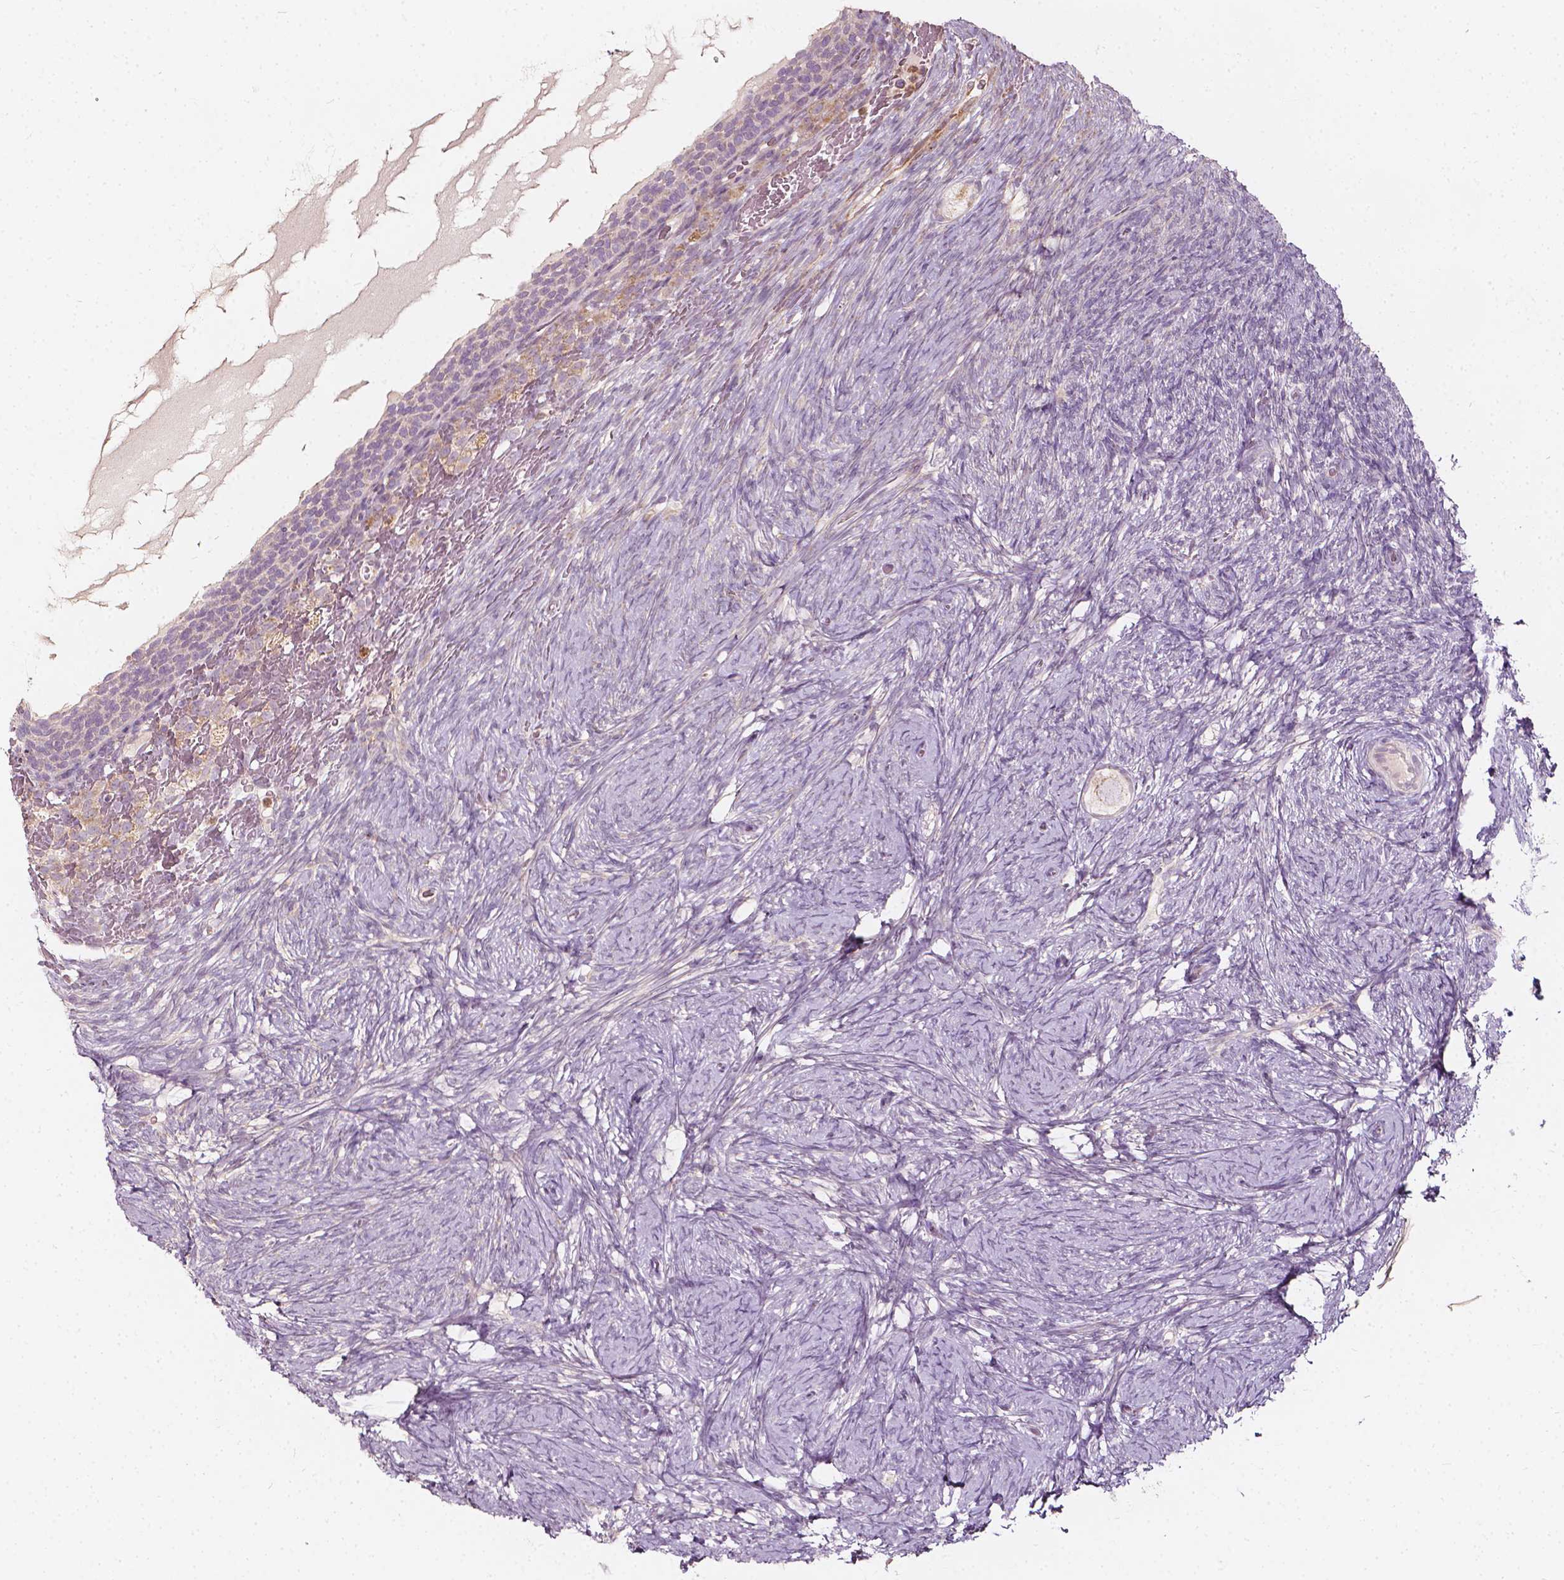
{"staining": {"intensity": "negative", "quantity": "none", "location": "none"}, "tissue": "ovary", "cell_type": "Follicle cells", "image_type": "normal", "snomed": [{"axis": "morphology", "description": "Normal tissue, NOS"}, {"axis": "topography", "description": "Ovary"}], "caption": "Immunohistochemistry (IHC) histopathology image of normal ovary: human ovary stained with DAB reveals no significant protein expression in follicle cells.", "gene": "NPC1L1", "patient": {"sex": "female", "age": 34}}